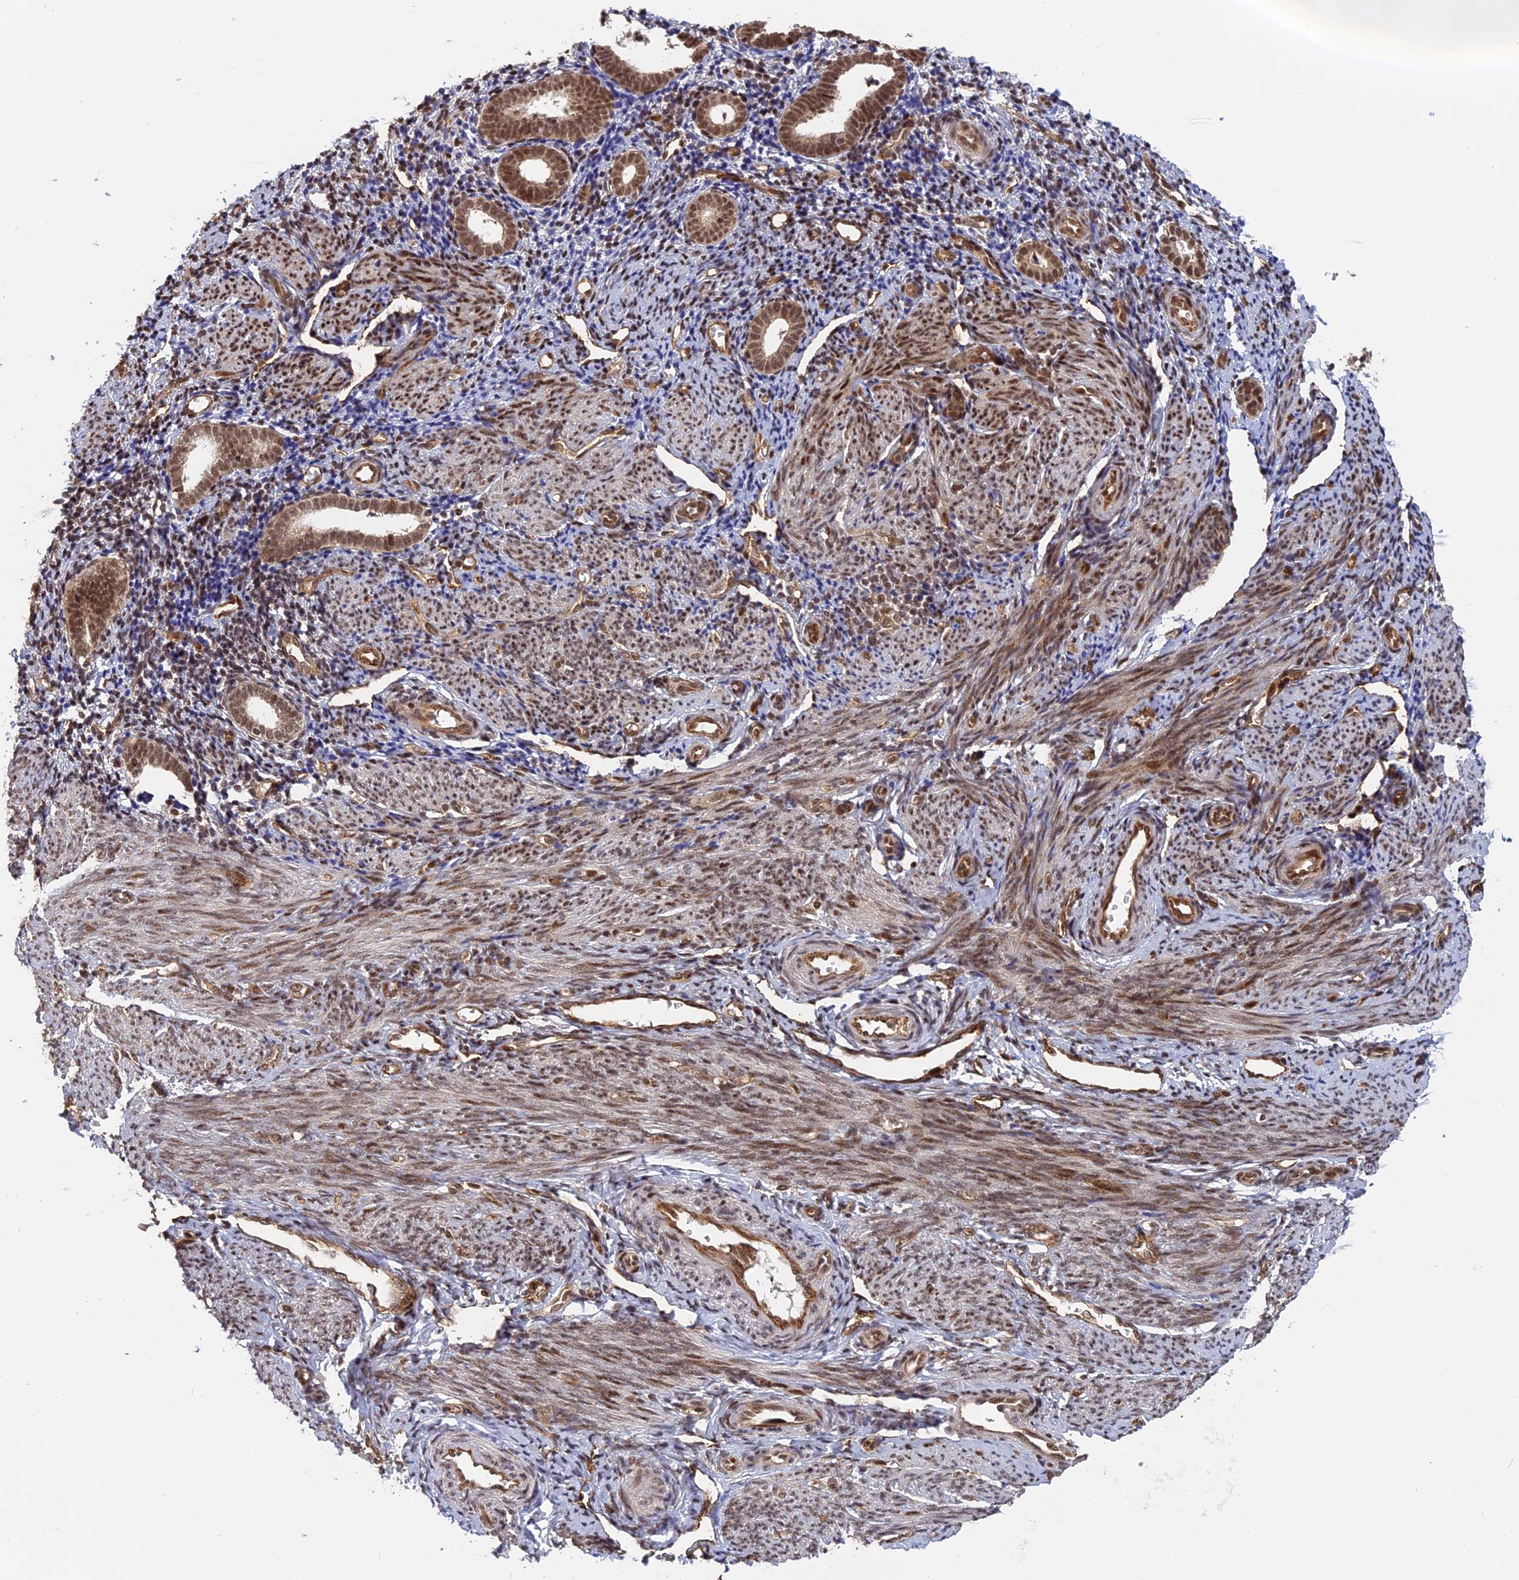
{"staining": {"intensity": "moderate", "quantity": "25%-75%", "location": "nuclear"}, "tissue": "endometrium", "cell_type": "Cells in endometrial stroma", "image_type": "normal", "snomed": [{"axis": "morphology", "description": "Normal tissue, NOS"}, {"axis": "topography", "description": "Endometrium"}], "caption": "Protein expression analysis of unremarkable human endometrium reveals moderate nuclear positivity in approximately 25%-75% of cells in endometrial stroma. The staining was performed using DAB (3,3'-diaminobenzidine) to visualize the protein expression in brown, while the nuclei were stained in blue with hematoxylin (Magnification: 20x).", "gene": "PKIG", "patient": {"sex": "female", "age": 56}}